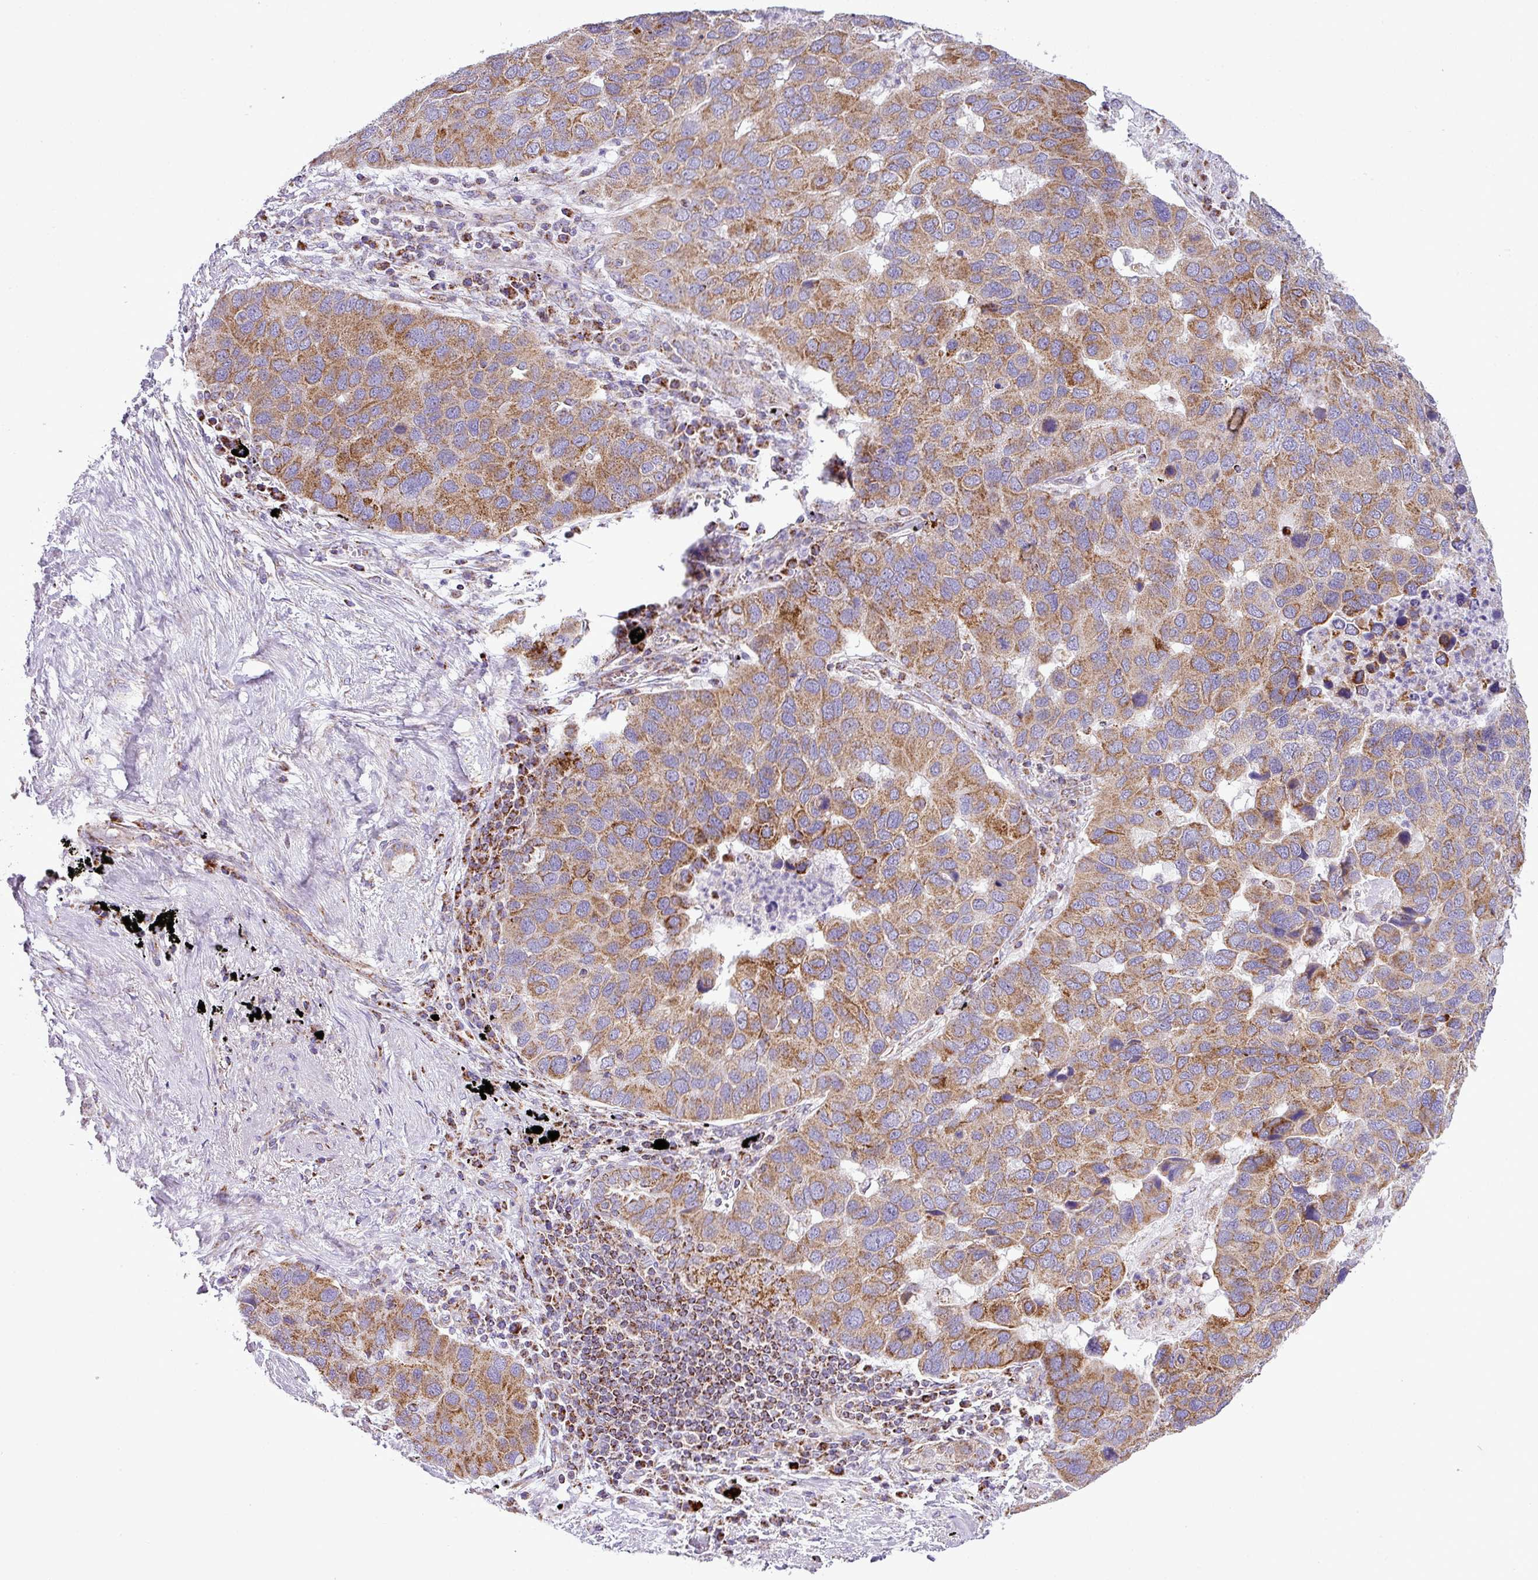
{"staining": {"intensity": "moderate", "quantity": ">75%", "location": "cytoplasmic/membranous"}, "tissue": "lung cancer", "cell_type": "Tumor cells", "image_type": "cancer", "snomed": [{"axis": "morphology", "description": "Aneuploidy"}, {"axis": "morphology", "description": "Adenocarcinoma, NOS"}, {"axis": "topography", "description": "Lymph node"}, {"axis": "topography", "description": "Lung"}], "caption": "Human lung cancer (adenocarcinoma) stained with a brown dye reveals moderate cytoplasmic/membranous positive expression in about >75% of tumor cells.", "gene": "ZNF81", "patient": {"sex": "female", "age": 74}}